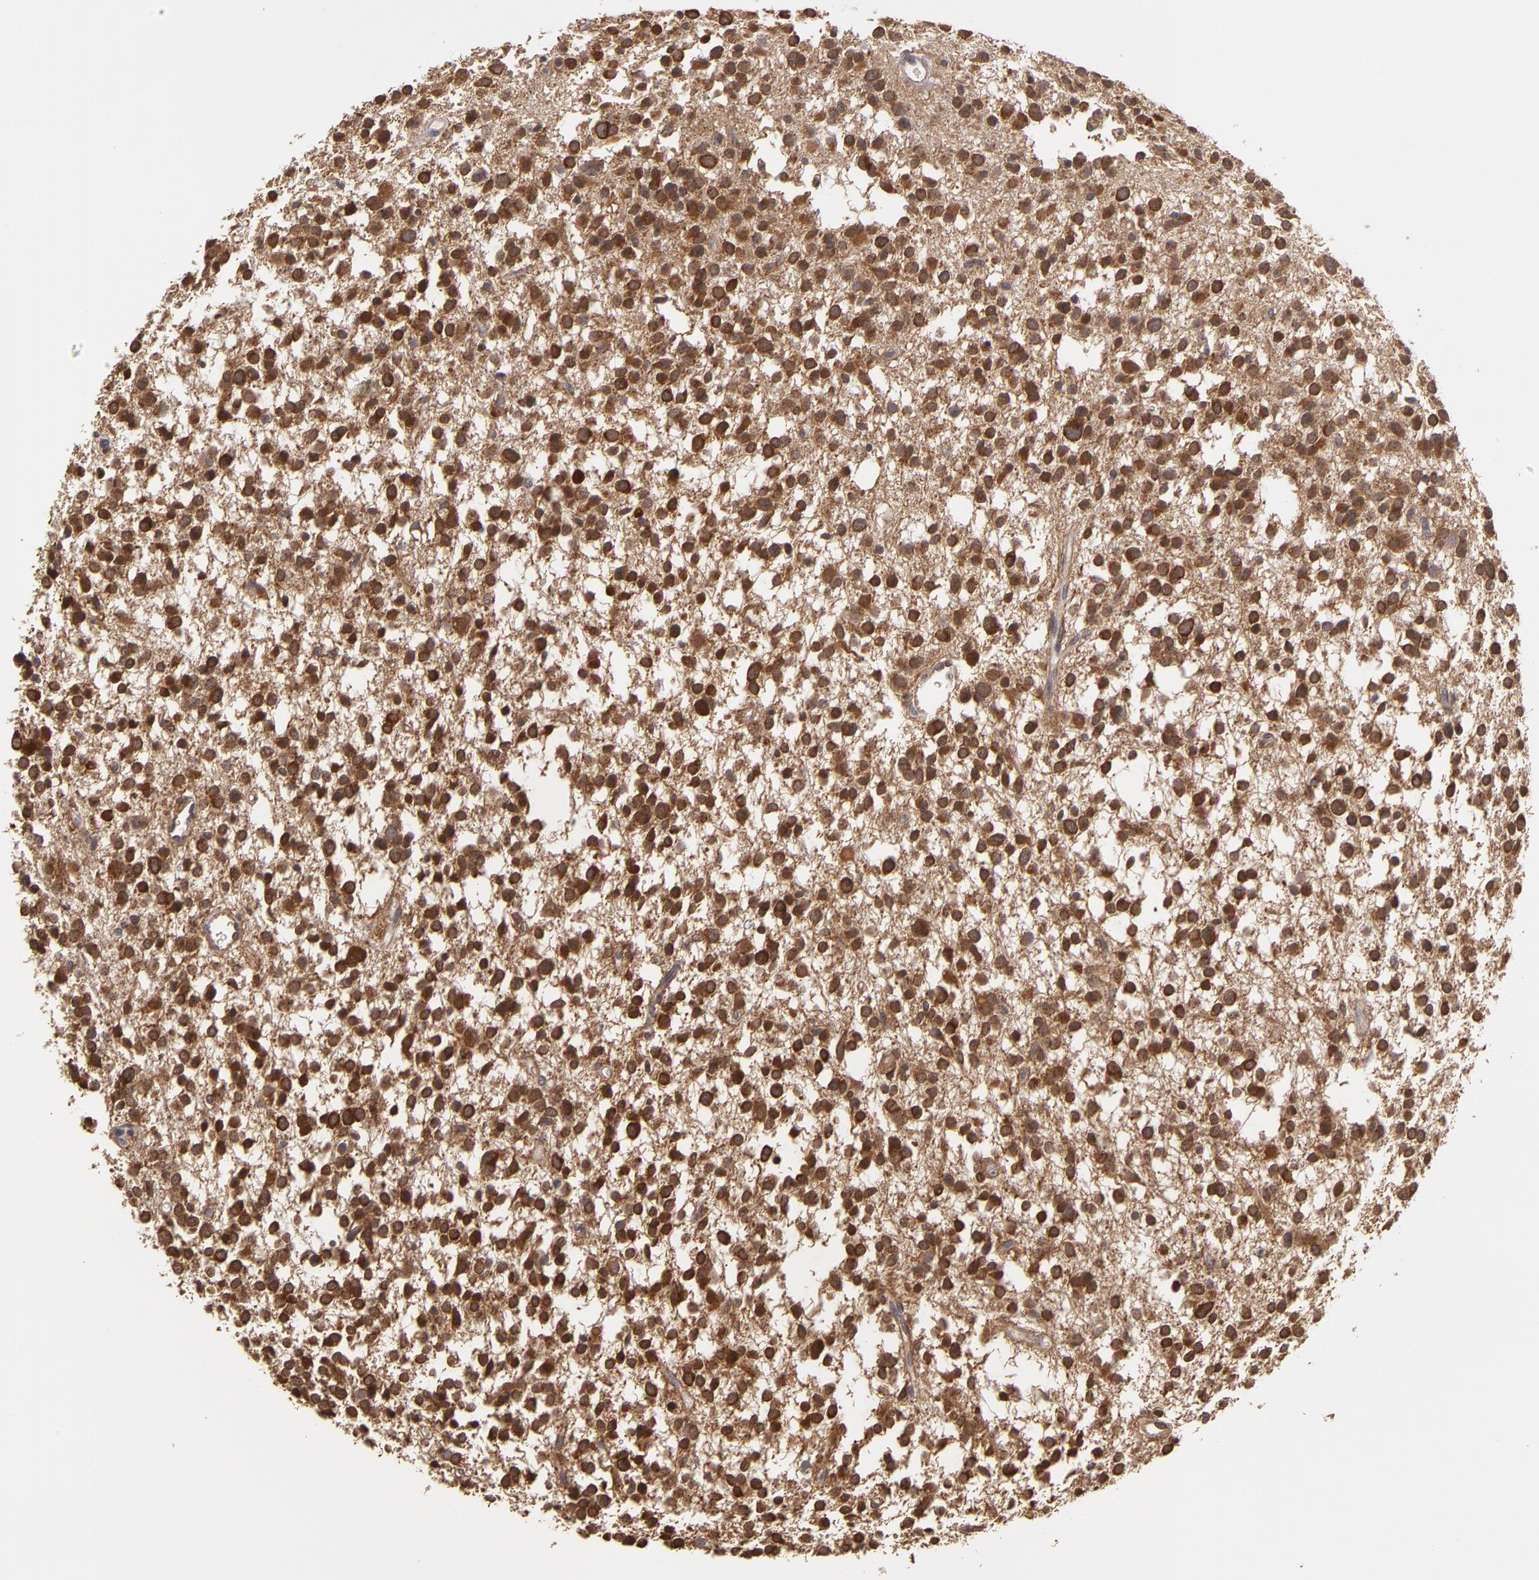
{"staining": {"intensity": "strong", "quantity": ">75%", "location": "cytoplasmic/membranous"}, "tissue": "glioma", "cell_type": "Tumor cells", "image_type": "cancer", "snomed": [{"axis": "morphology", "description": "Glioma, malignant, Low grade"}, {"axis": "topography", "description": "Brain"}], "caption": "Immunohistochemical staining of human glioma displays strong cytoplasmic/membranous protein expression in about >75% of tumor cells.", "gene": "MTHFD1", "patient": {"sex": "female", "age": 36}}